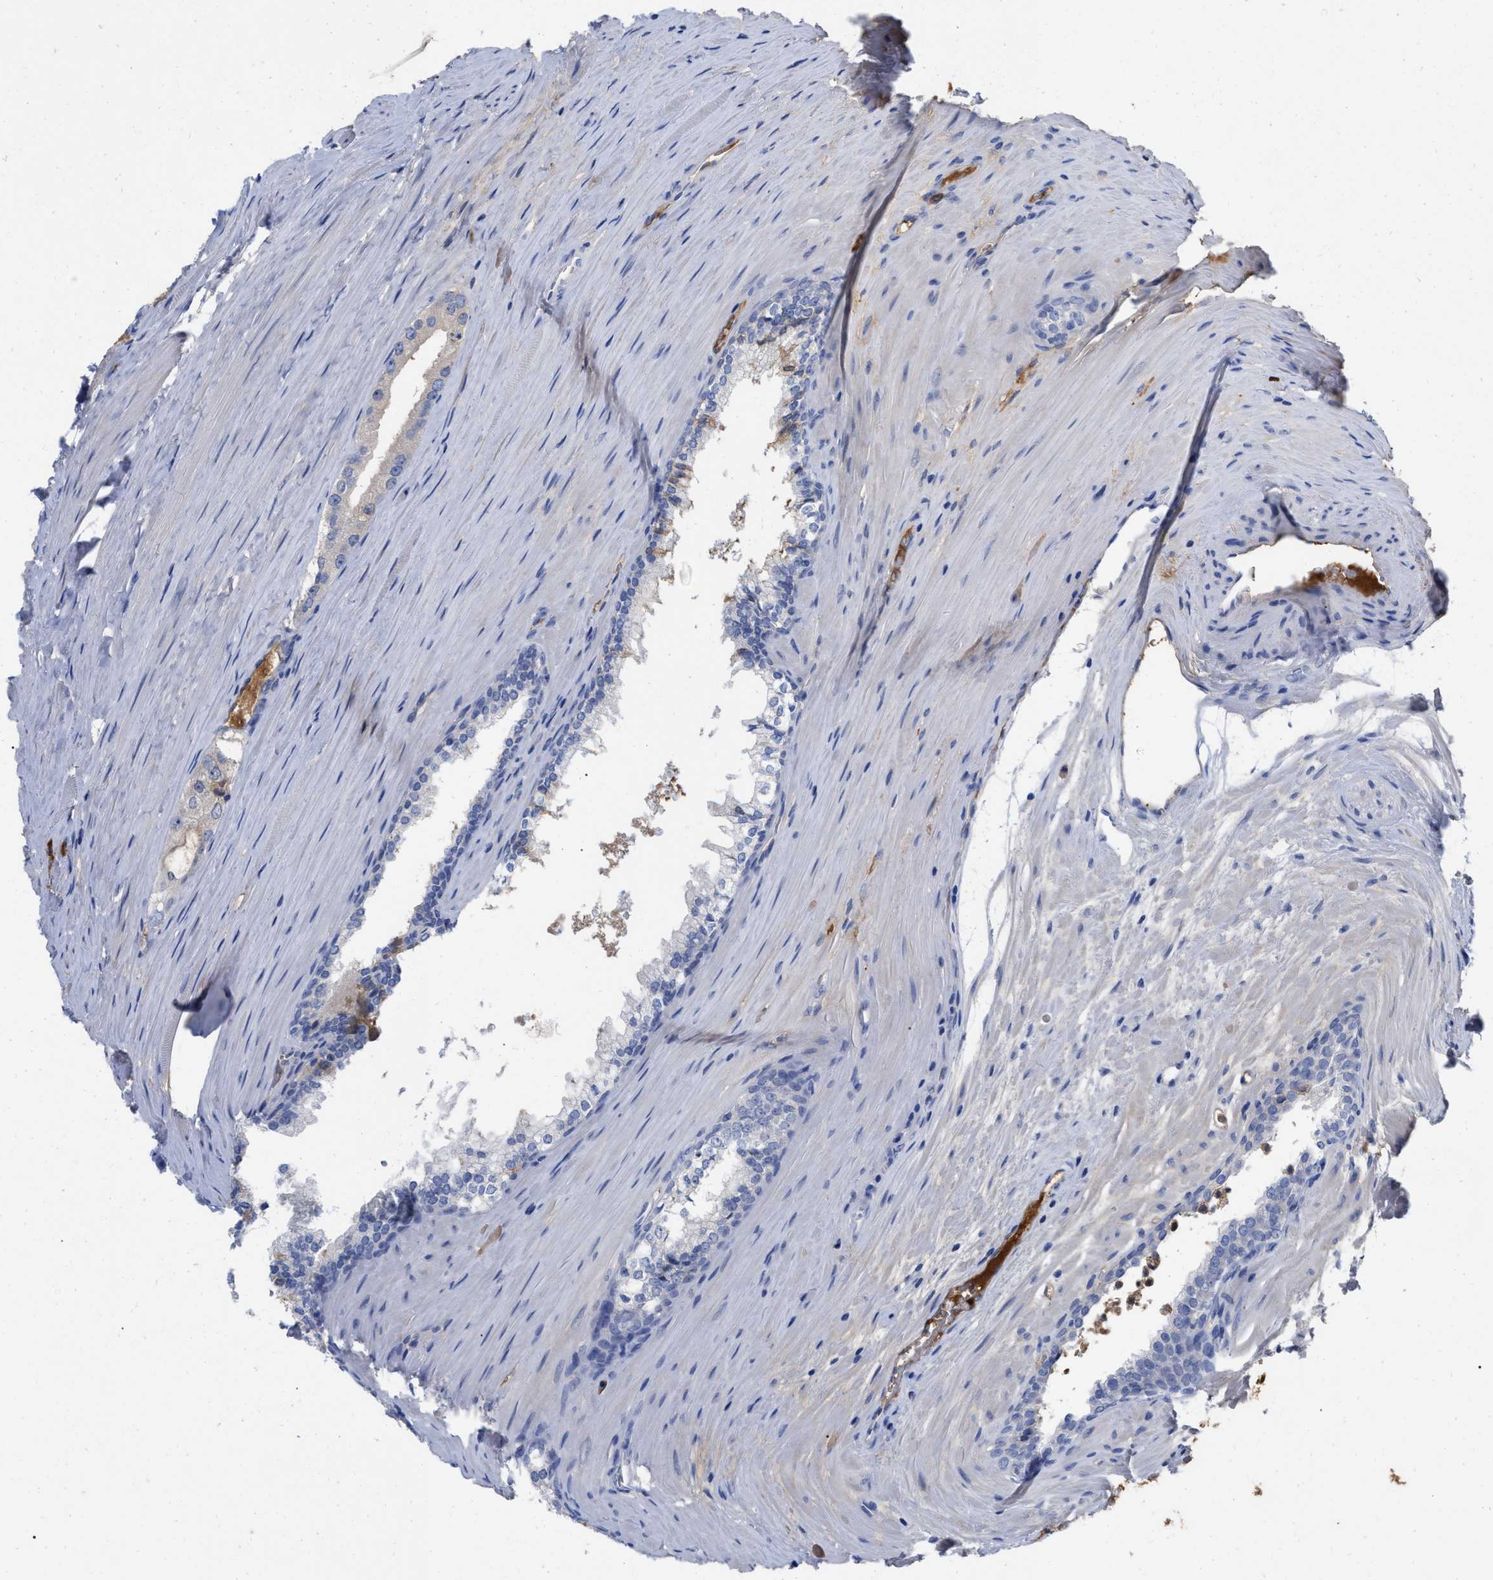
{"staining": {"intensity": "negative", "quantity": "none", "location": "none"}, "tissue": "prostate cancer", "cell_type": "Tumor cells", "image_type": "cancer", "snomed": [{"axis": "morphology", "description": "Adenocarcinoma, Low grade"}, {"axis": "topography", "description": "Prostate"}], "caption": "This is a photomicrograph of IHC staining of prostate cancer, which shows no expression in tumor cells.", "gene": "IGHV5-51", "patient": {"sex": "male", "age": 70}}